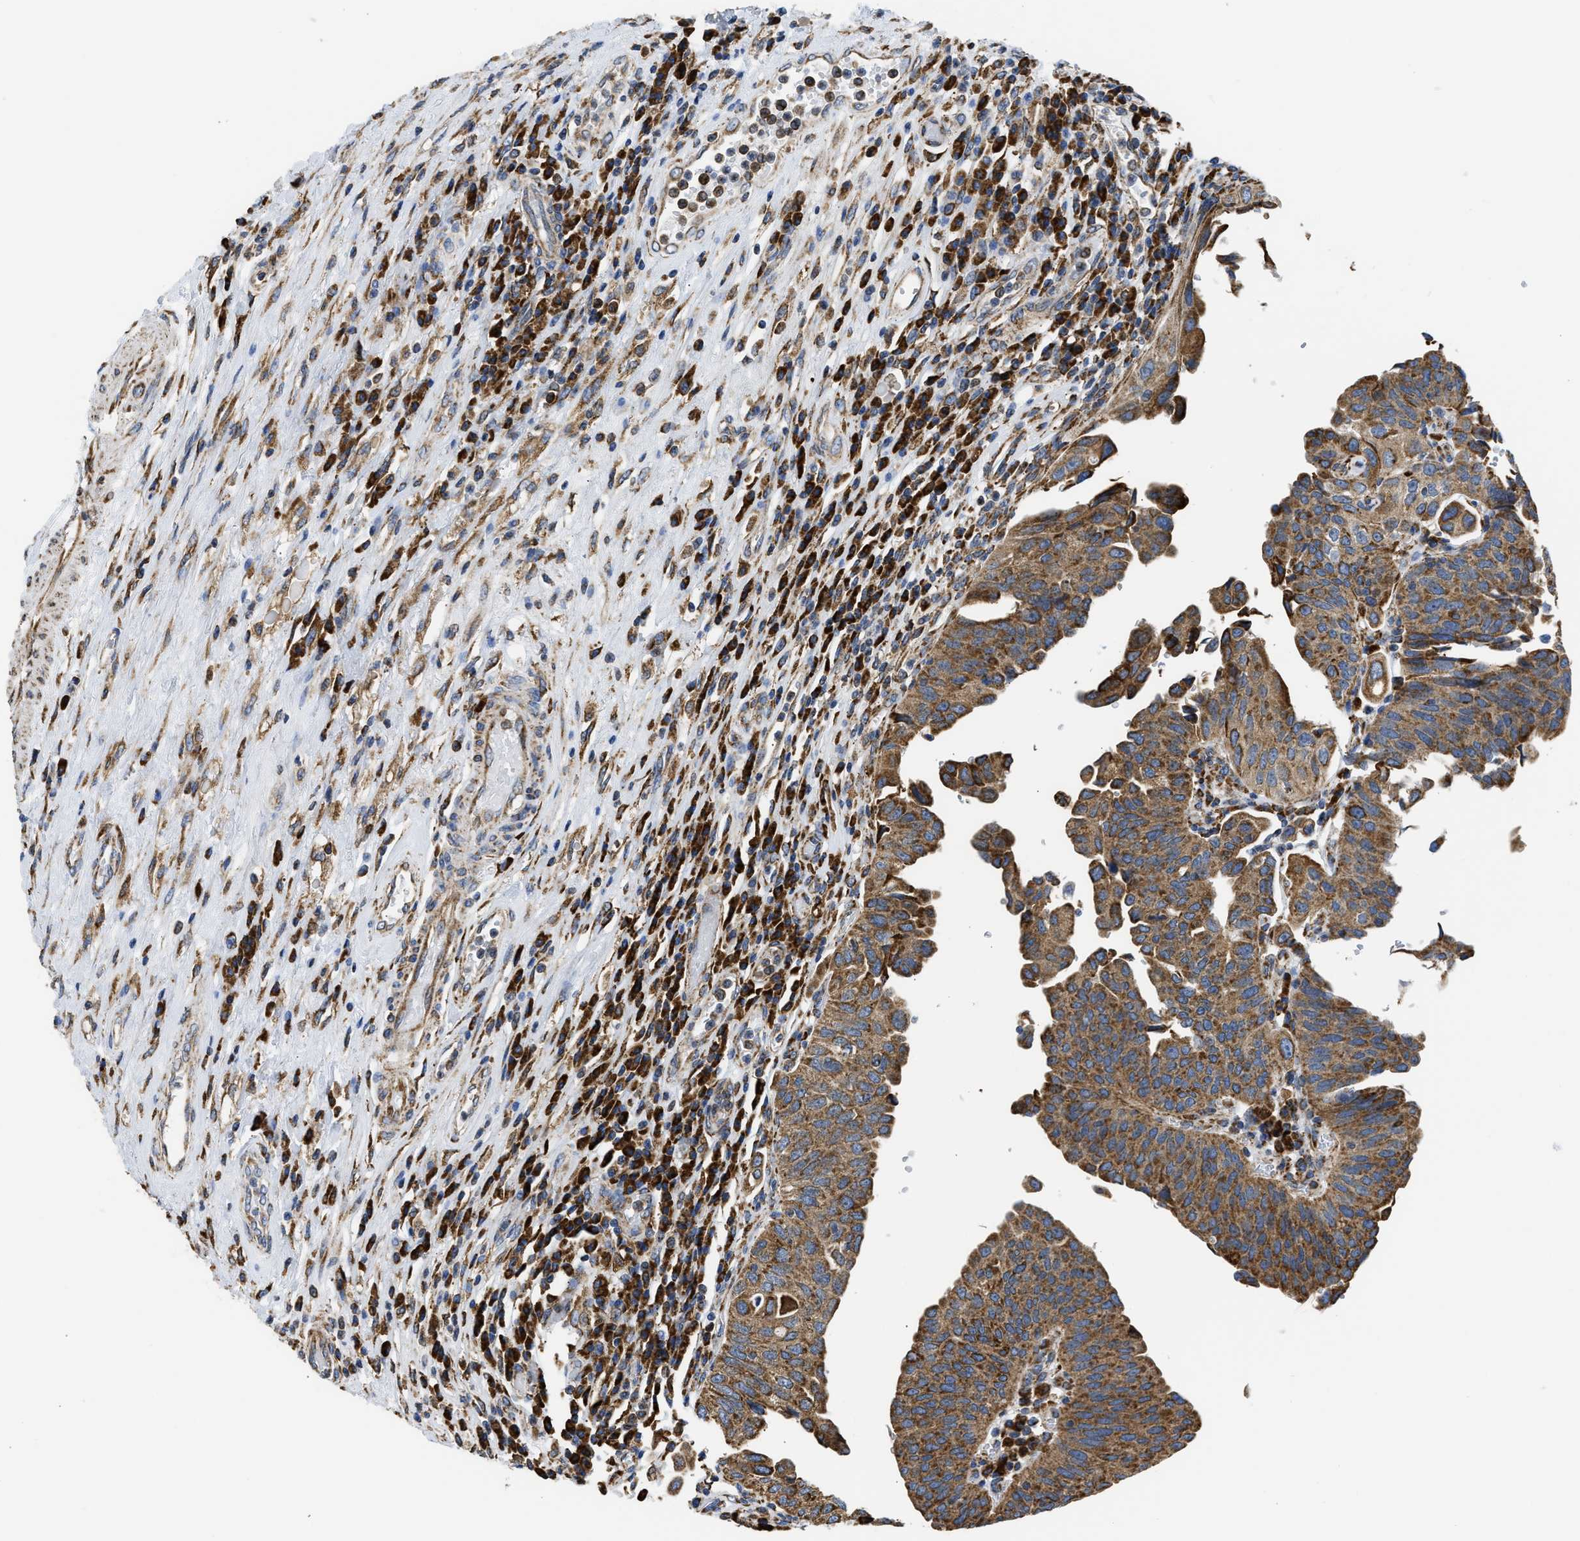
{"staining": {"intensity": "moderate", "quantity": ">75%", "location": "cytoplasmic/membranous"}, "tissue": "urothelial cancer", "cell_type": "Tumor cells", "image_type": "cancer", "snomed": [{"axis": "morphology", "description": "Urothelial carcinoma, High grade"}, {"axis": "topography", "description": "Urinary bladder"}], "caption": "The histopathology image displays a brown stain indicating the presence of a protein in the cytoplasmic/membranous of tumor cells in urothelial carcinoma (high-grade).", "gene": "CYCS", "patient": {"sex": "female", "age": 80}}